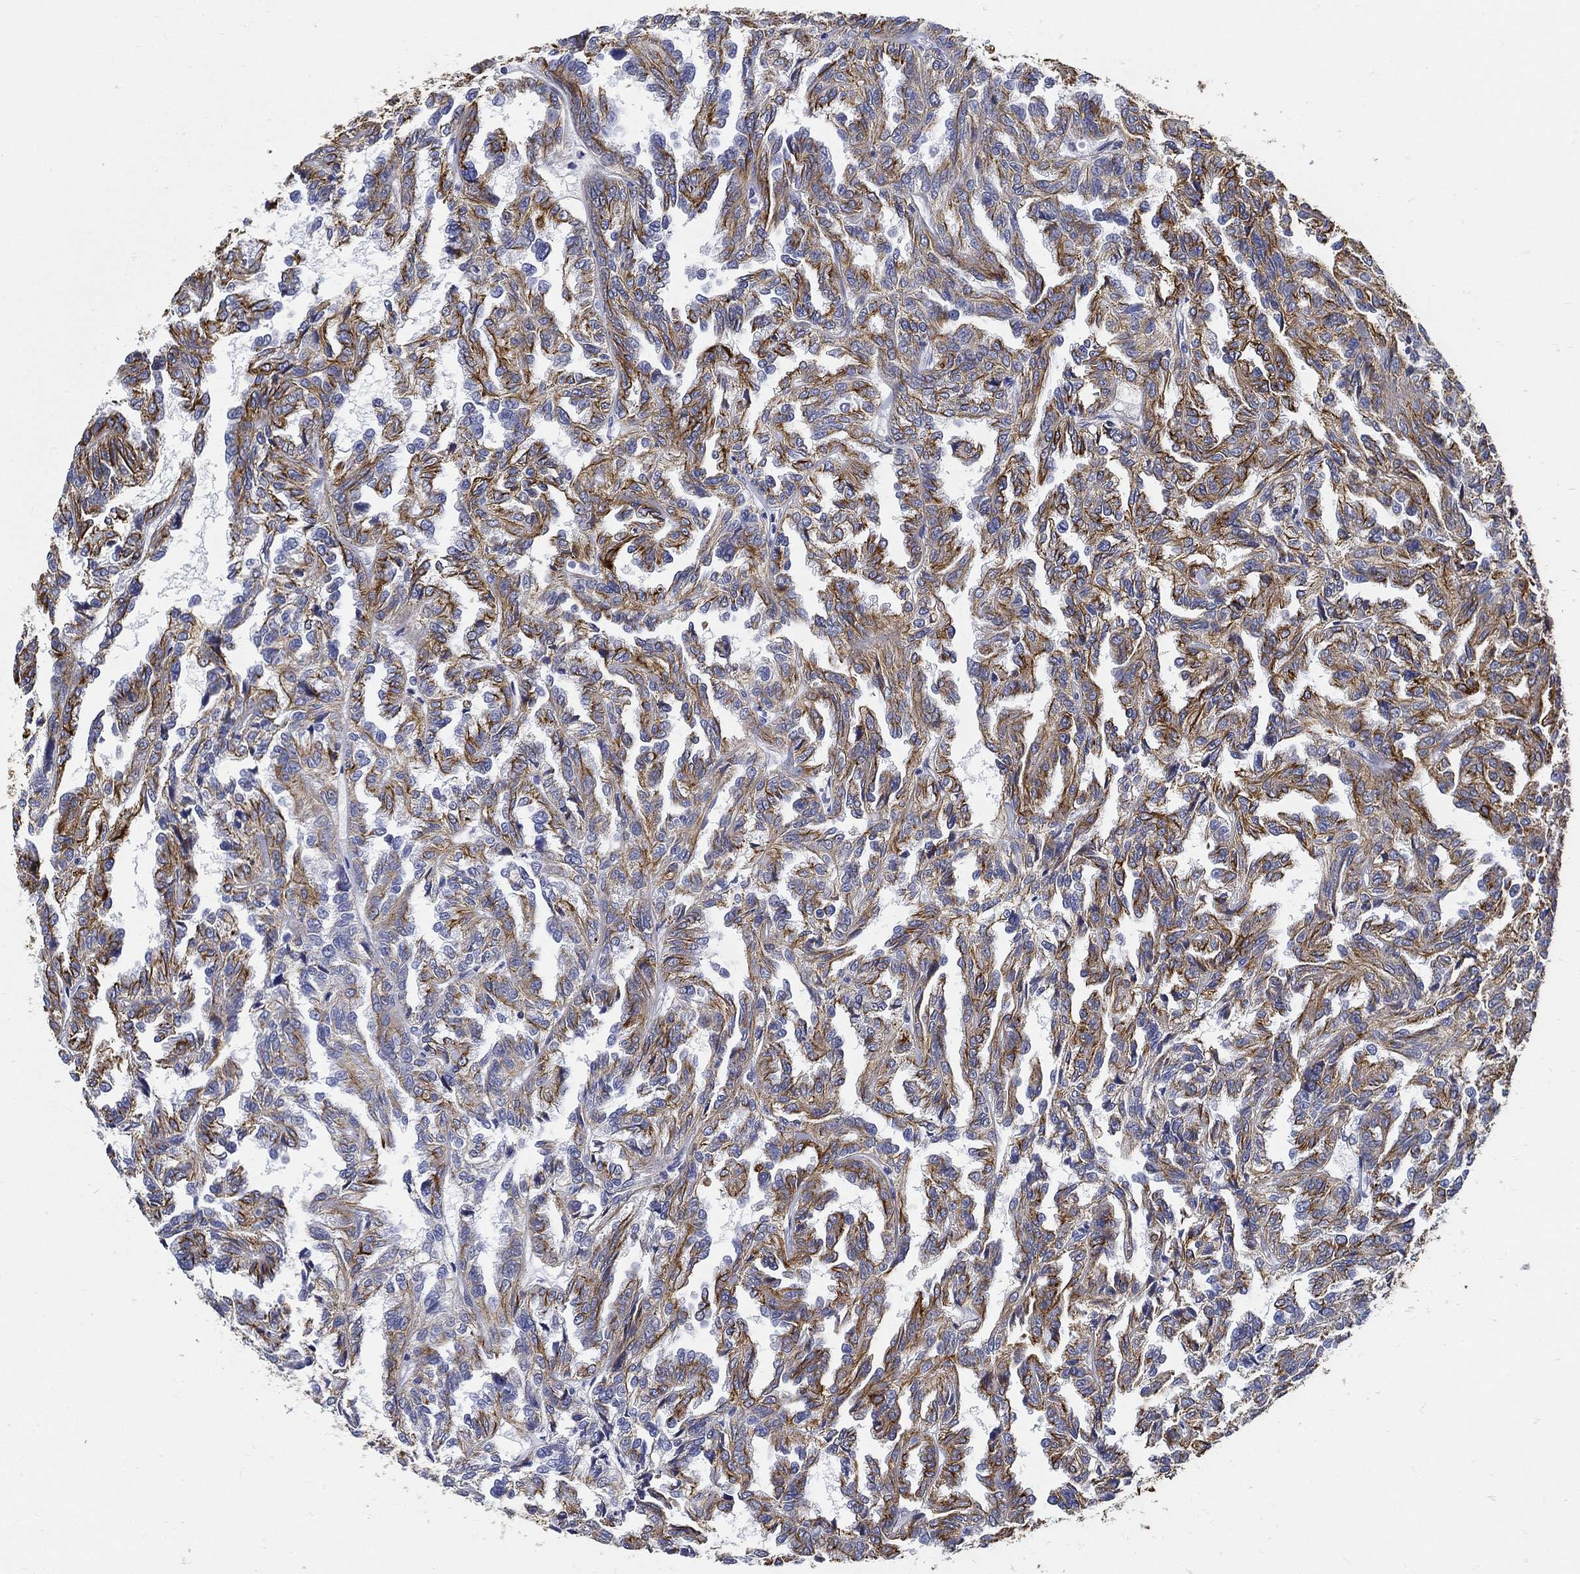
{"staining": {"intensity": "moderate", "quantity": ">75%", "location": "cytoplasmic/membranous"}, "tissue": "renal cancer", "cell_type": "Tumor cells", "image_type": "cancer", "snomed": [{"axis": "morphology", "description": "Adenocarcinoma, NOS"}, {"axis": "topography", "description": "Kidney"}], "caption": "Human adenocarcinoma (renal) stained for a protein (brown) demonstrates moderate cytoplasmic/membranous positive positivity in about >75% of tumor cells.", "gene": "NEDD9", "patient": {"sex": "male", "age": 79}}